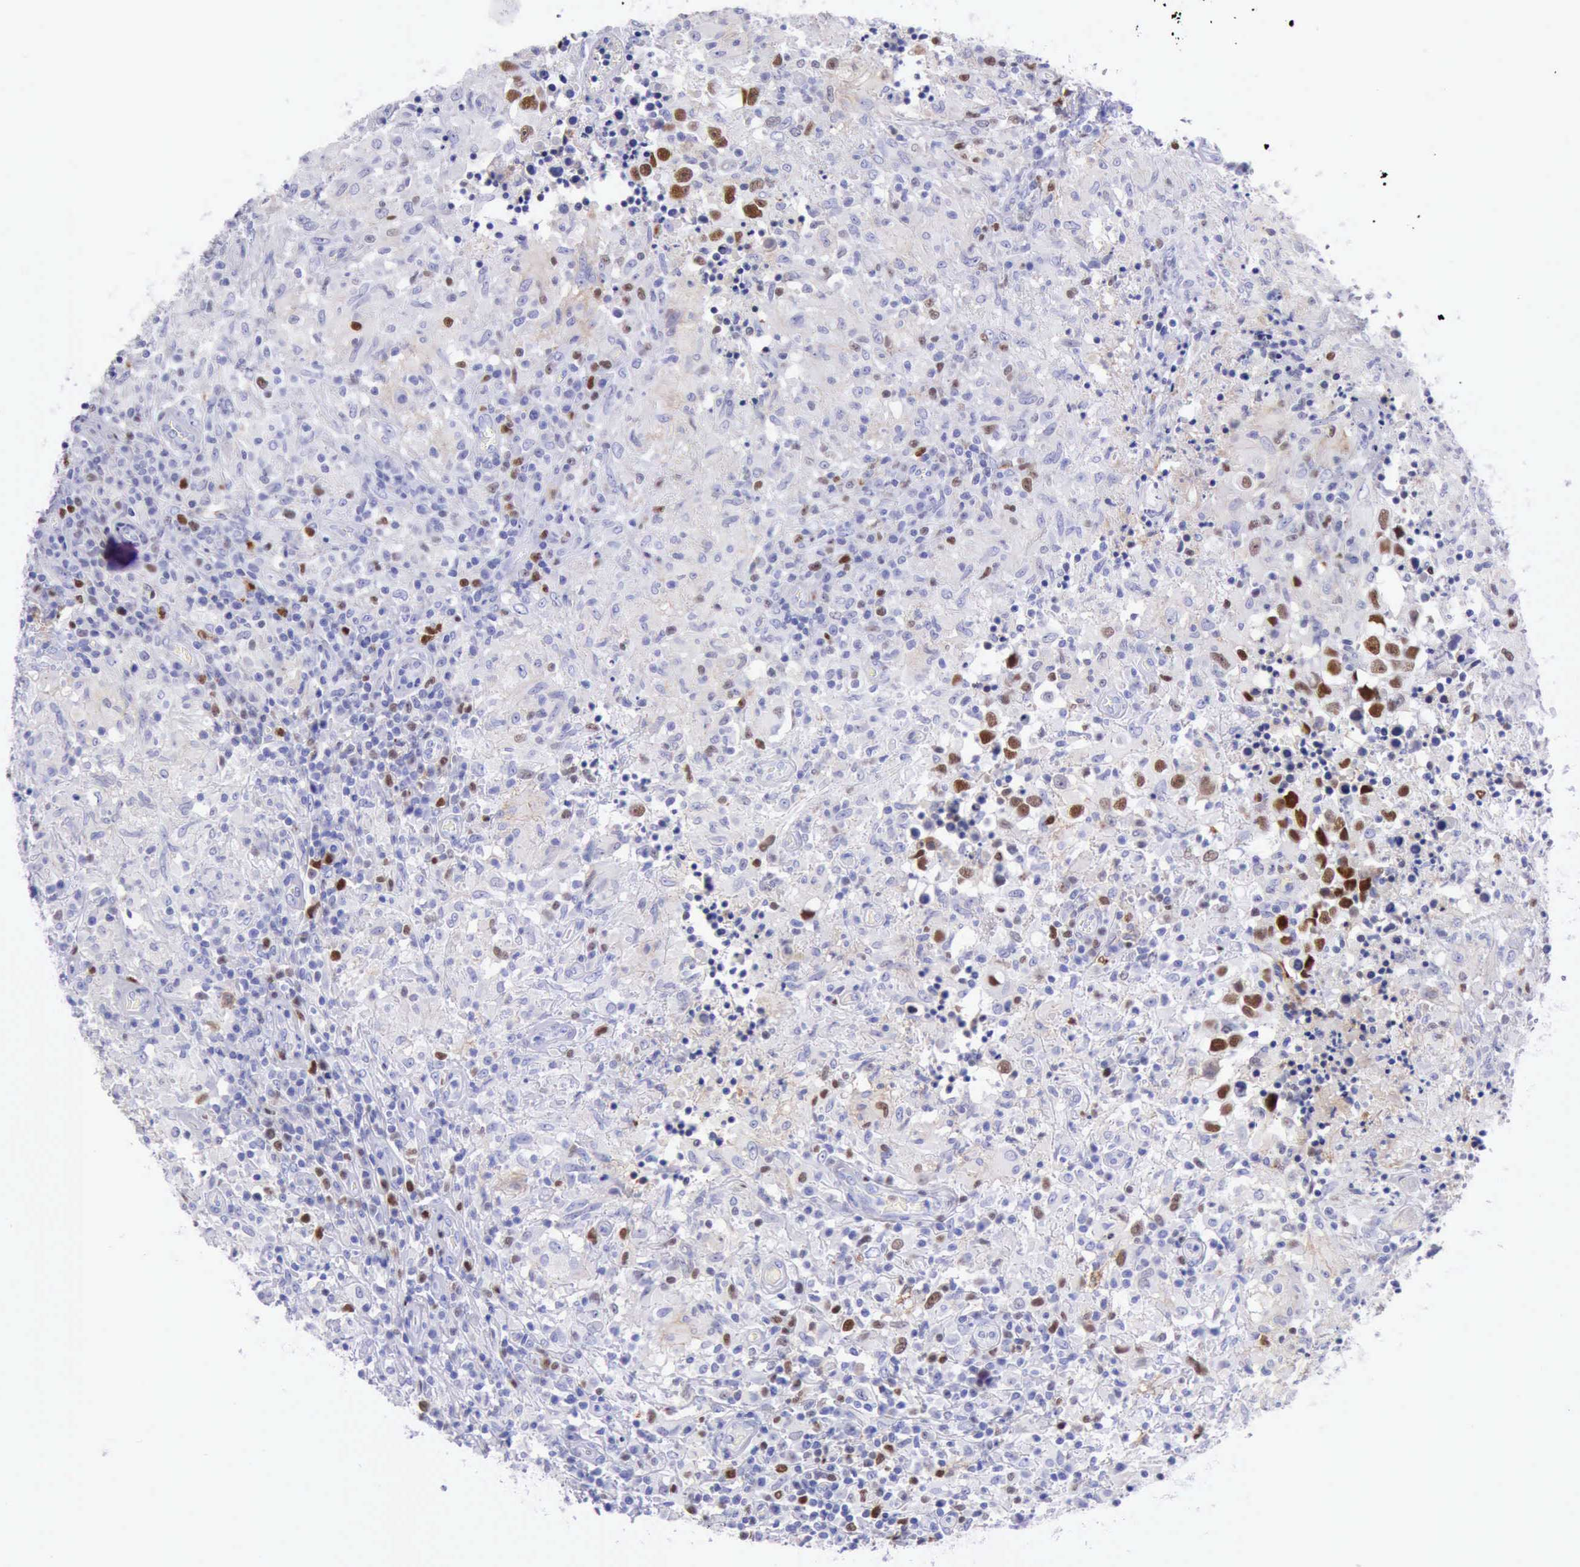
{"staining": {"intensity": "moderate", "quantity": "<25%", "location": "nuclear"}, "tissue": "testis cancer", "cell_type": "Tumor cells", "image_type": "cancer", "snomed": [{"axis": "morphology", "description": "Seminoma, NOS"}, {"axis": "topography", "description": "Testis"}], "caption": "High-power microscopy captured an IHC histopathology image of testis cancer (seminoma), revealing moderate nuclear staining in about <25% of tumor cells.", "gene": "MCM2", "patient": {"sex": "male", "age": 34}}